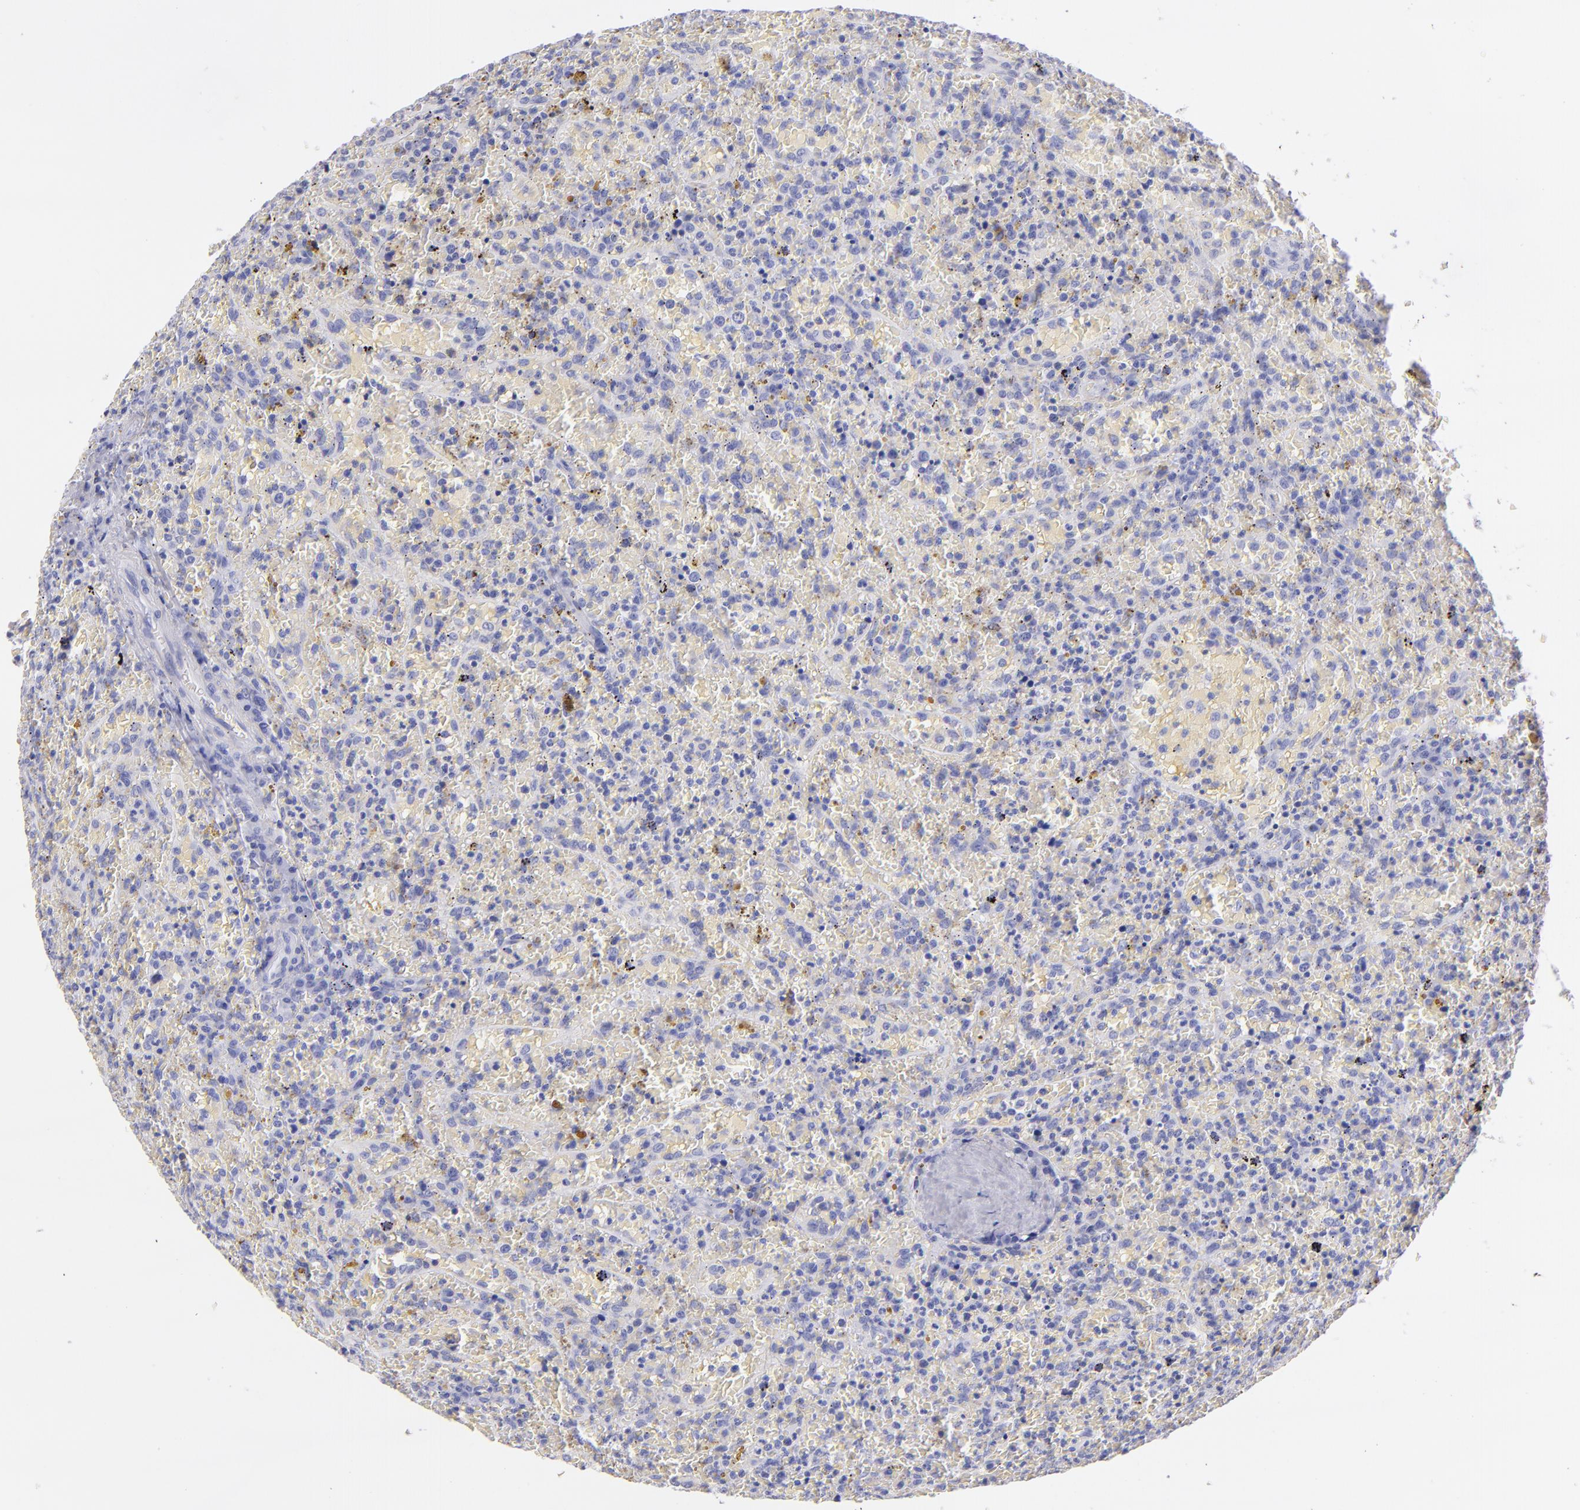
{"staining": {"intensity": "negative", "quantity": "none", "location": "none"}, "tissue": "lymphoma", "cell_type": "Tumor cells", "image_type": "cancer", "snomed": [{"axis": "morphology", "description": "Malignant lymphoma, non-Hodgkin's type, High grade"}, {"axis": "topography", "description": "Spleen"}, {"axis": "topography", "description": "Lymph node"}], "caption": "Immunohistochemistry micrograph of malignant lymphoma, non-Hodgkin's type (high-grade) stained for a protein (brown), which demonstrates no staining in tumor cells.", "gene": "PRPH", "patient": {"sex": "female", "age": 70}}